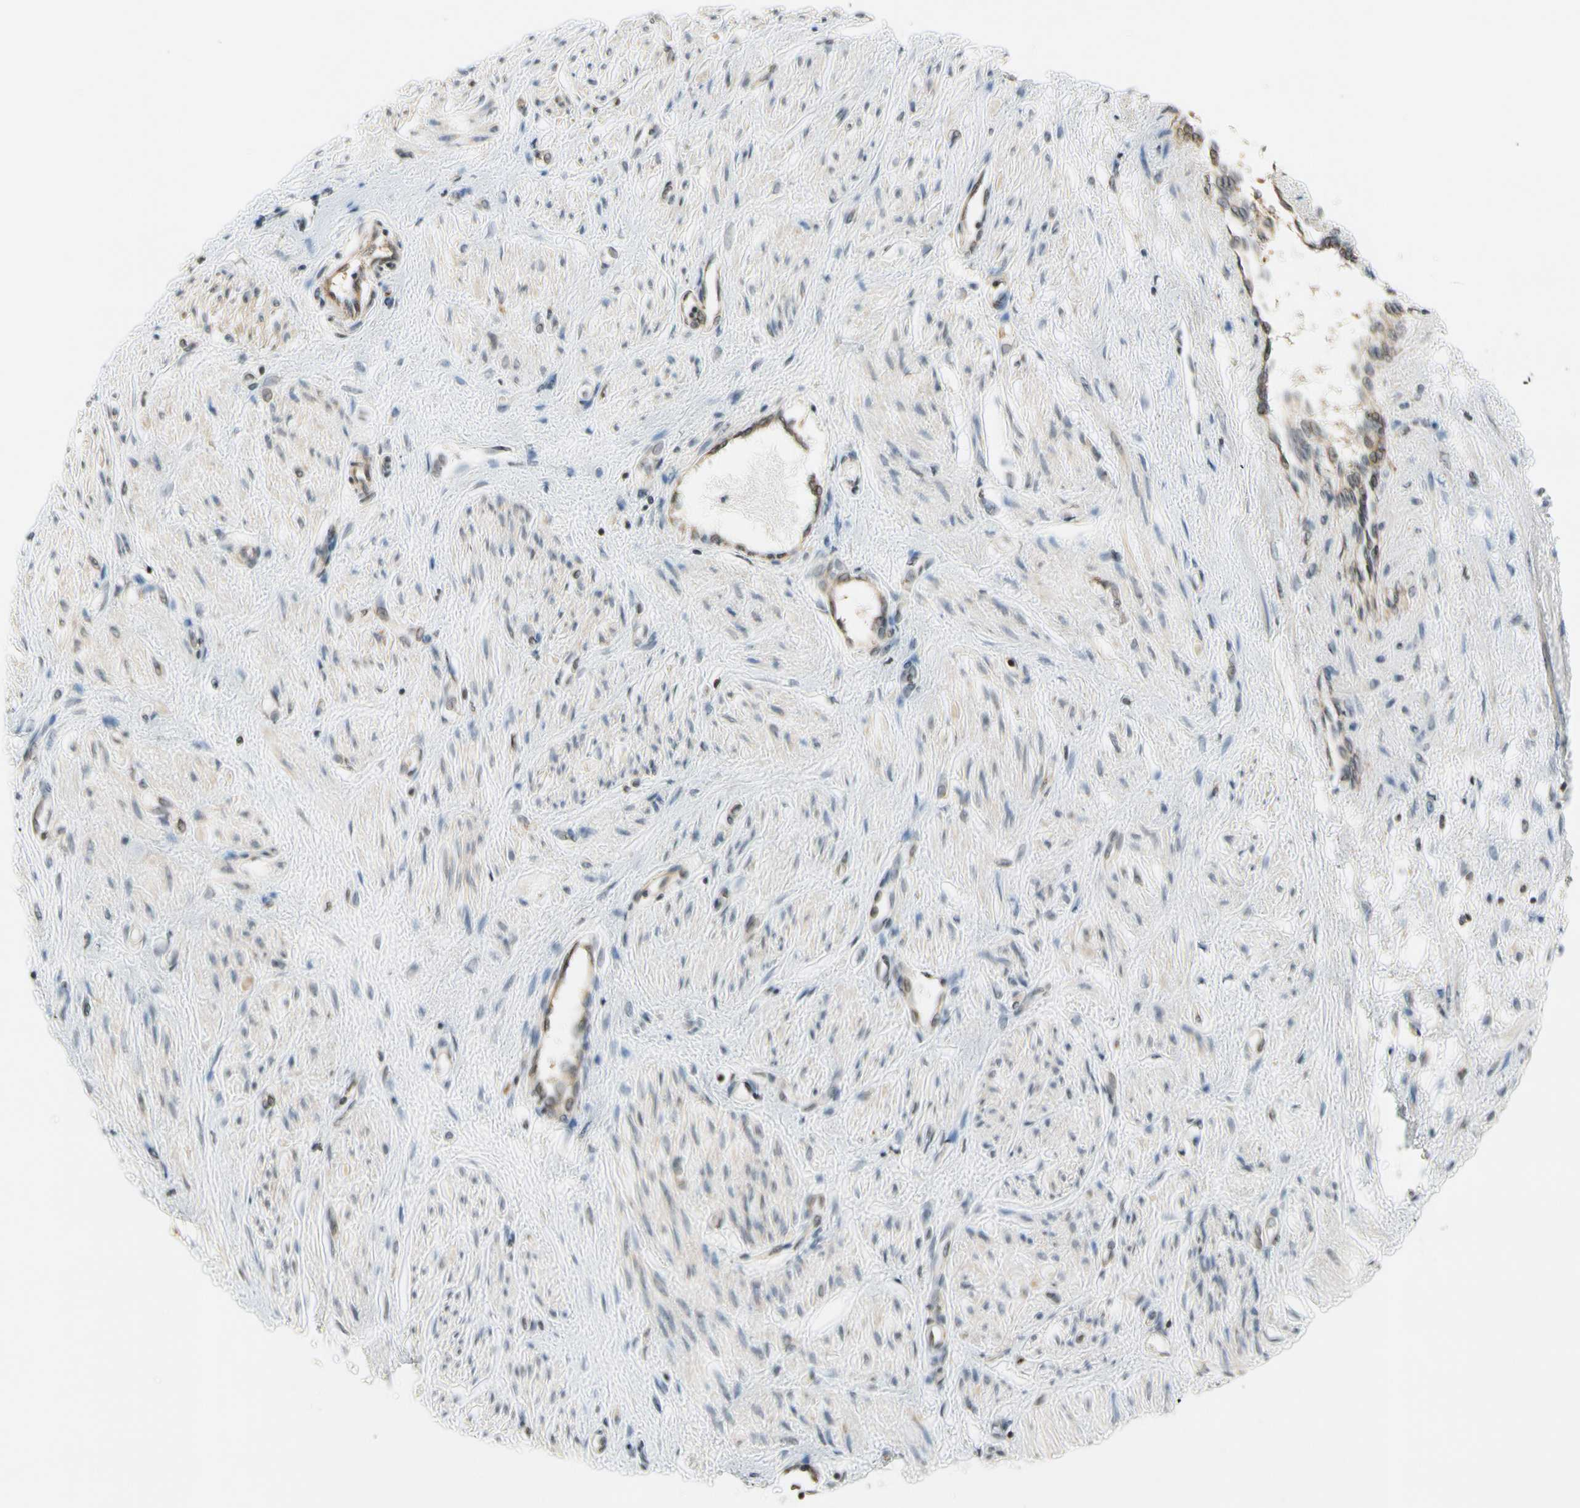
{"staining": {"intensity": "weak", "quantity": "25%-75%", "location": "cytoplasmic/membranous"}, "tissue": "smooth muscle", "cell_type": "Smooth muscle cells", "image_type": "normal", "snomed": [{"axis": "morphology", "description": "Normal tissue, NOS"}, {"axis": "topography", "description": "Smooth muscle"}, {"axis": "topography", "description": "Uterus"}], "caption": "A high-resolution image shows immunohistochemistry (IHC) staining of normal smooth muscle, which exhibits weak cytoplasmic/membranous positivity in about 25%-75% of smooth muscle cells. (Brightfield microscopy of DAB IHC at high magnification).", "gene": "TAF12", "patient": {"sex": "female", "age": 39}}